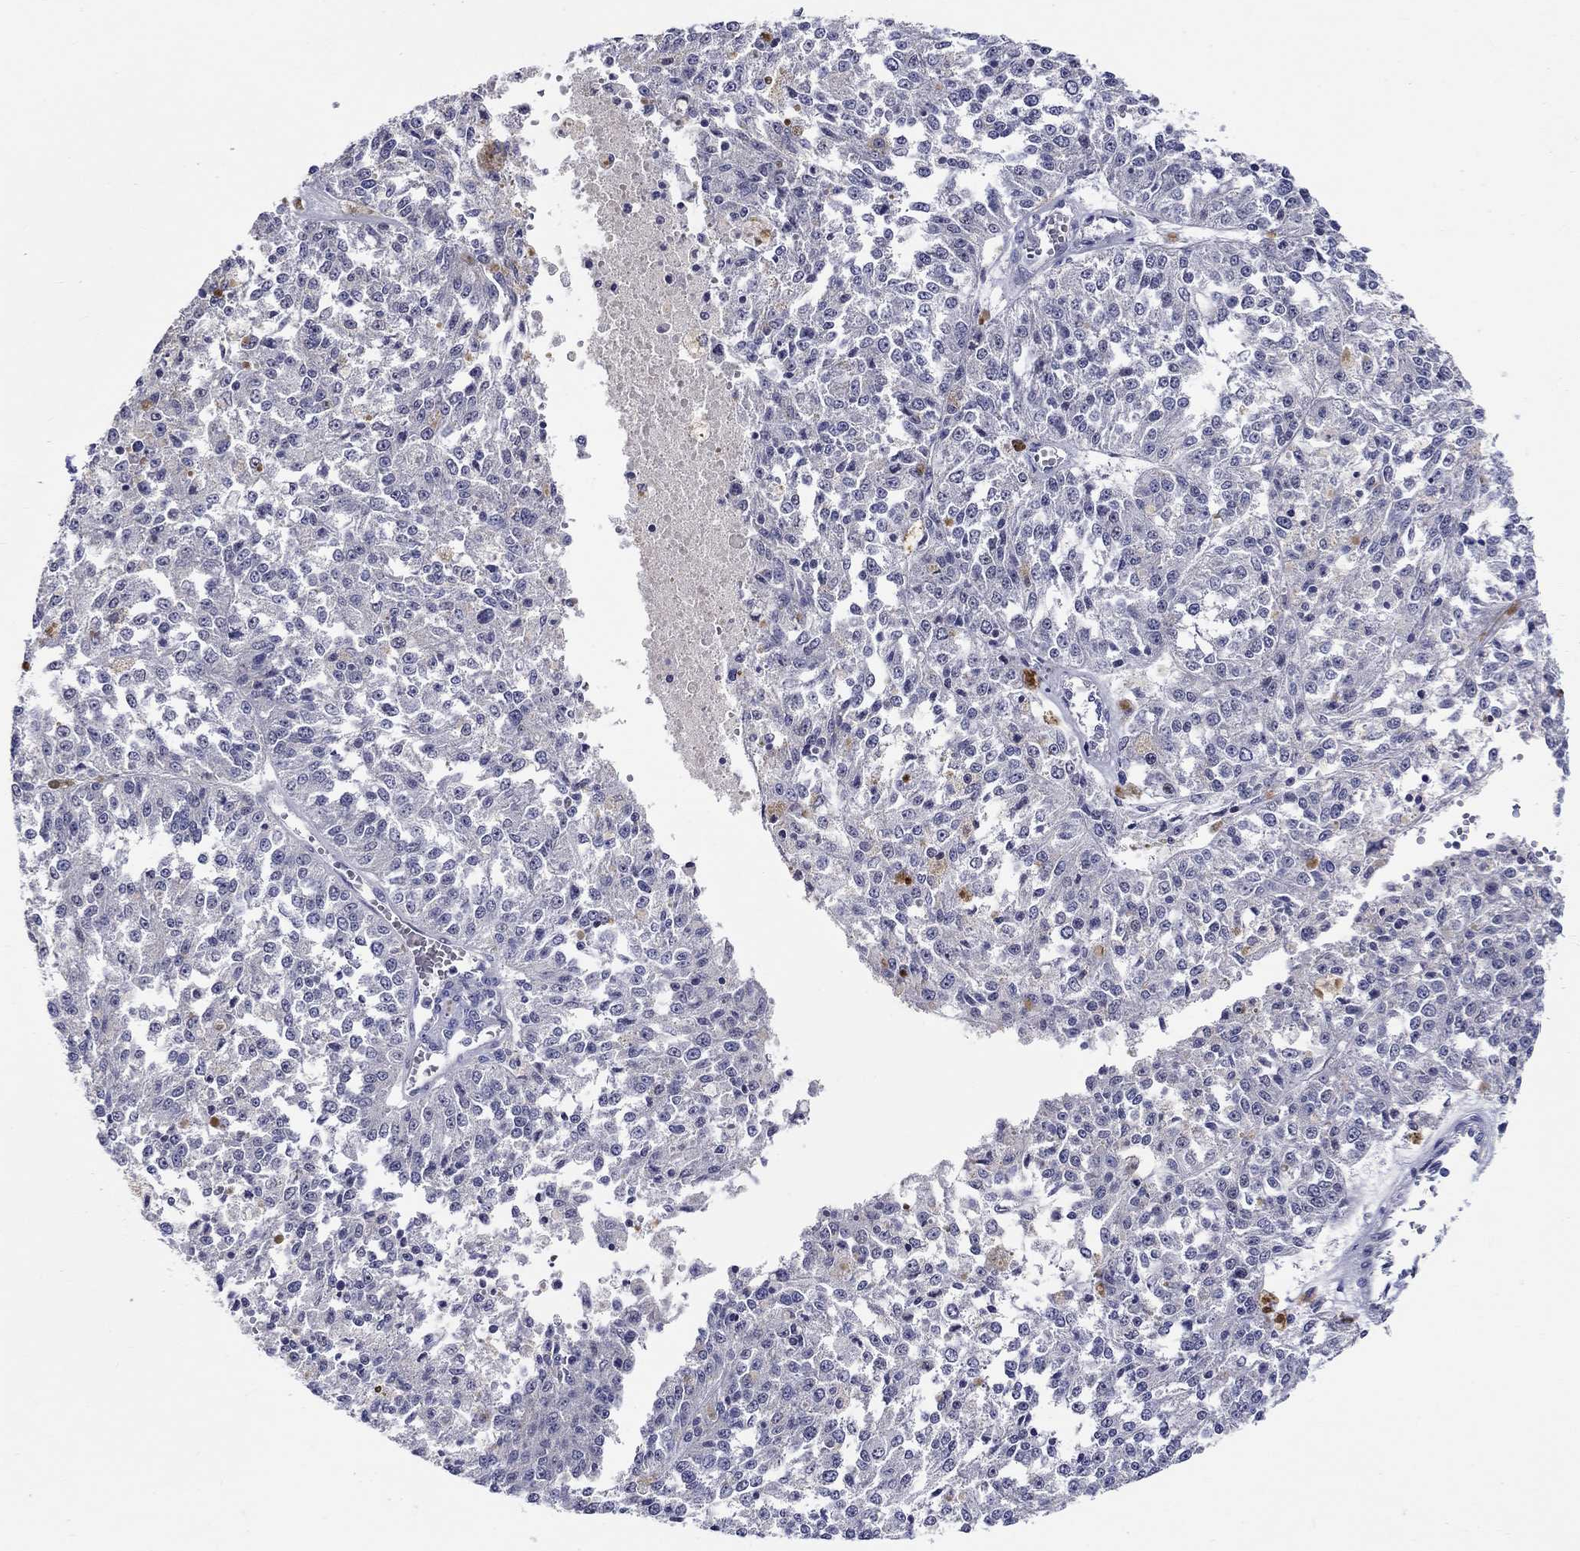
{"staining": {"intensity": "negative", "quantity": "none", "location": "none"}, "tissue": "melanoma", "cell_type": "Tumor cells", "image_type": "cancer", "snomed": [{"axis": "morphology", "description": "Malignant melanoma, Metastatic site"}, {"axis": "topography", "description": "Lymph node"}], "caption": "An IHC histopathology image of malignant melanoma (metastatic site) is shown. There is no staining in tumor cells of malignant melanoma (metastatic site).", "gene": "SLC30A3", "patient": {"sex": "female", "age": 64}}